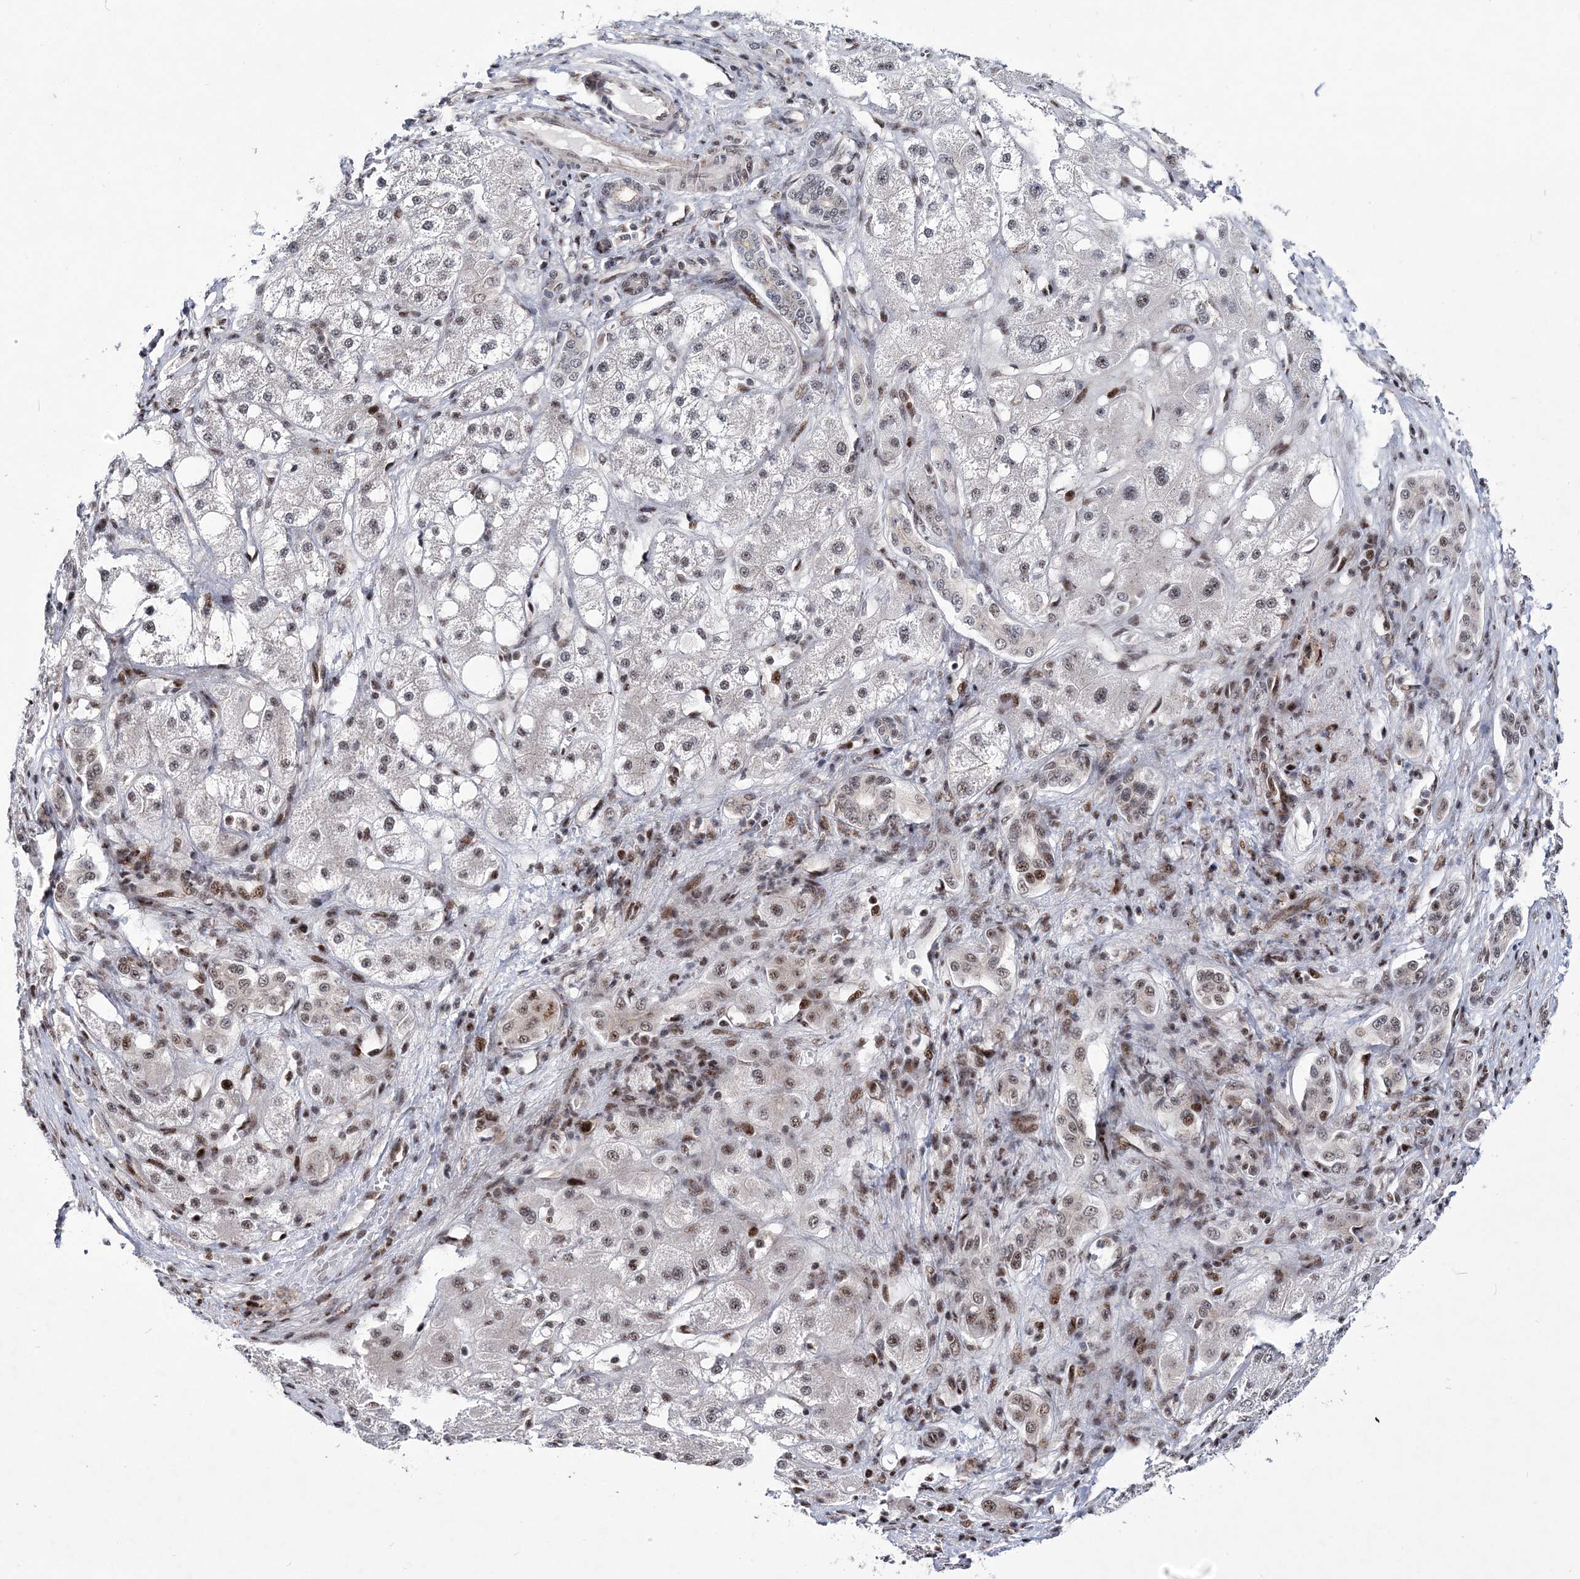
{"staining": {"intensity": "moderate", "quantity": "<25%", "location": "nuclear"}, "tissue": "liver cancer", "cell_type": "Tumor cells", "image_type": "cancer", "snomed": [{"axis": "morphology", "description": "Carcinoma, Hepatocellular, NOS"}, {"axis": "topography", "description": "Liver"}], "caption": "This is an image of immunohistochemistry staining of liver cancer, which shows moderate staining in the nuclear of tumor cells.", "gene": "TATDN2", "patient": {"sex": "male", "age": 80}}